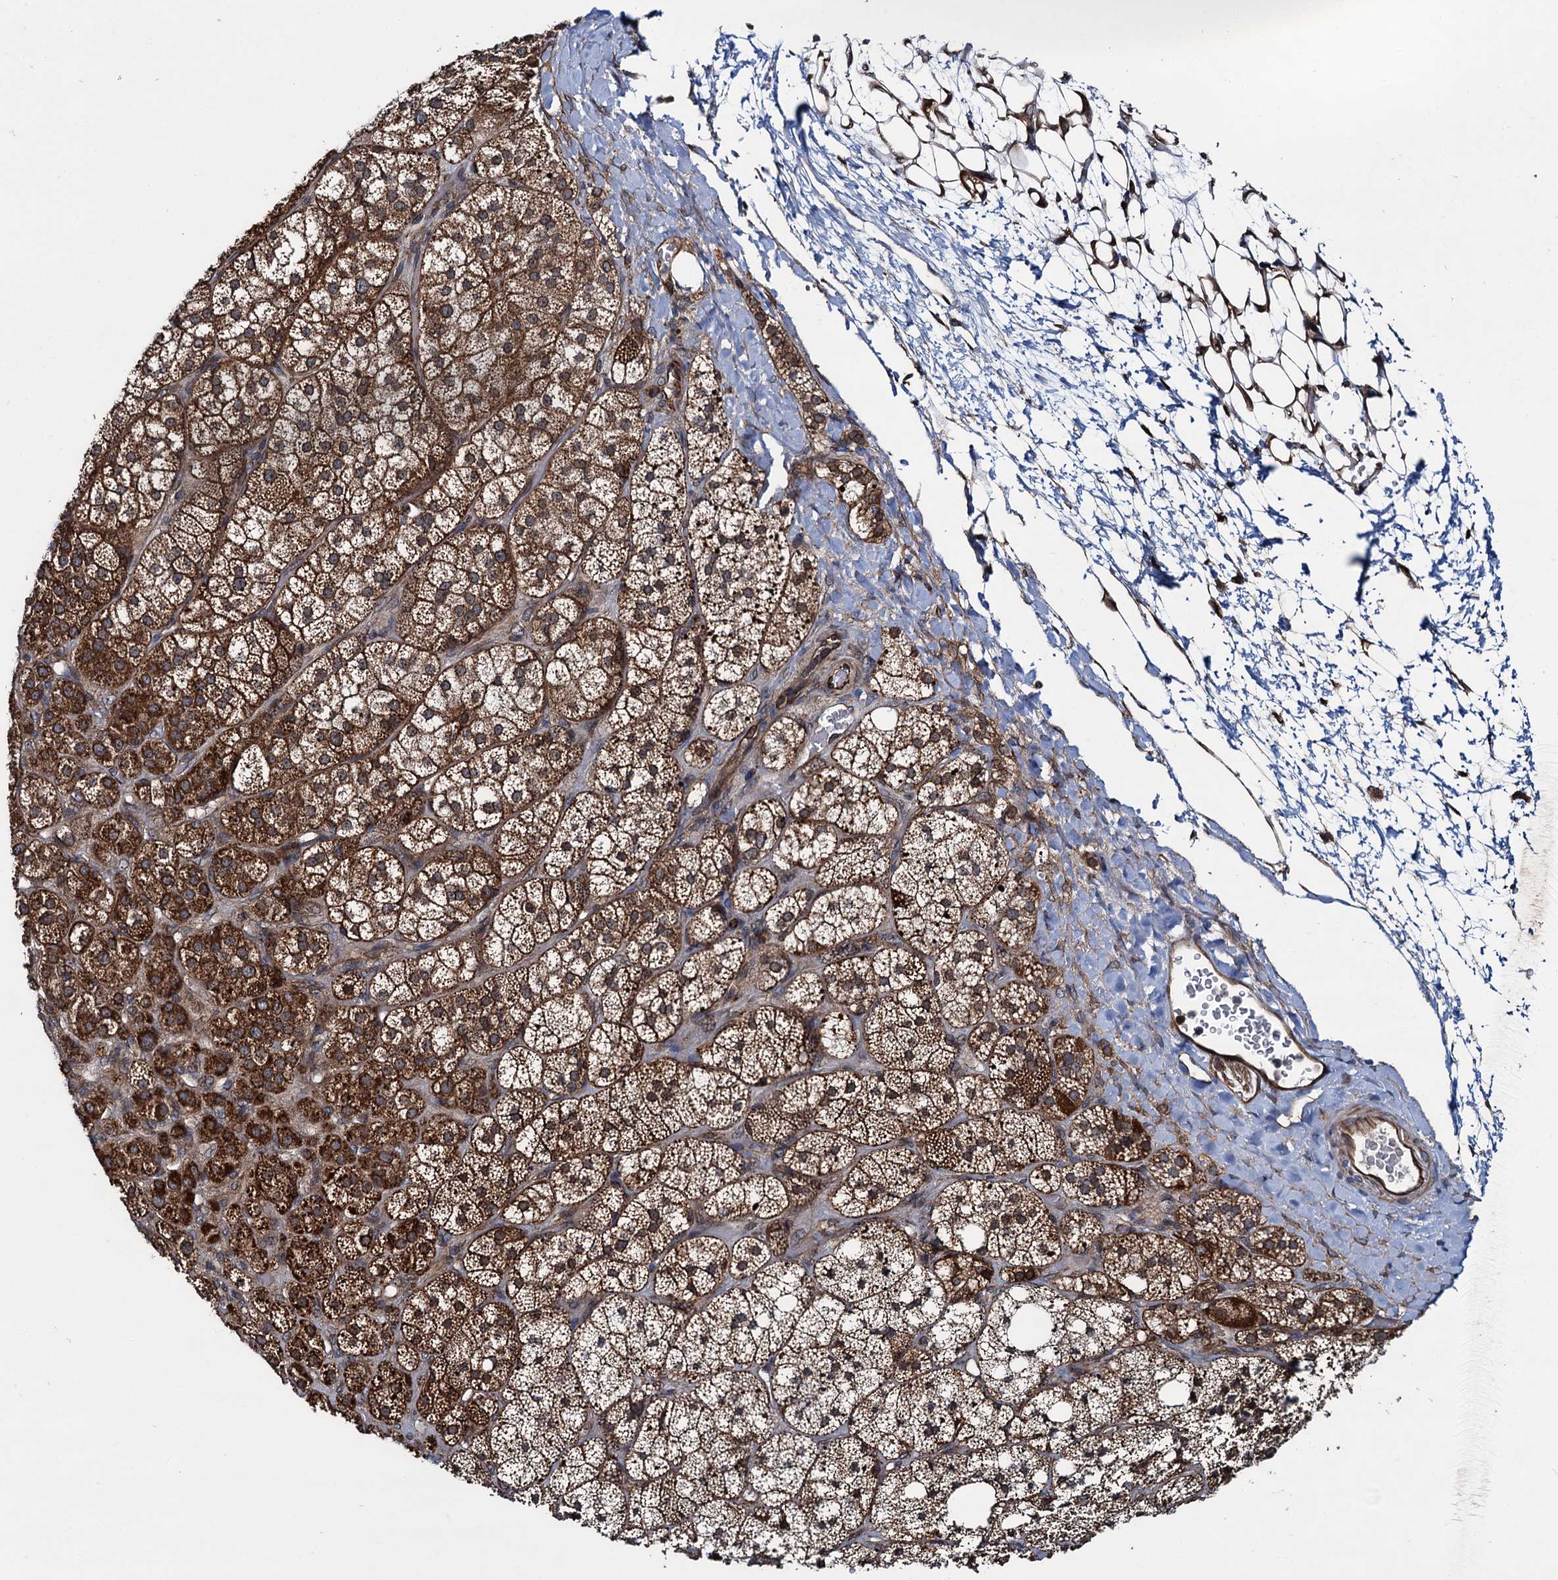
{"staining": {"intensity": "moderate", "quantity": ">75%", "location": "cytoplasmic/membranous"}, "tissue": "adrenal gland", "cell_type": "Glandular cells", "image_type": "normal", "snomed": [{"axis": "morphology", "description": "Normal tissue, NOS"}, {"axis": "topography", "description": "Adrenal gland"}], "caption": "High-magnification brightfield microscopy of unremarkable adrenal gland stained with DAB (brown) and counterstained with hematoxylin (blue). glandular cells exhibit moderate cytoplasmic/membranous positivity is appreciated in approximately>75% of cells.", "gene": "ZFYVE19", "patient": {"sex": "male", "age": 61}}